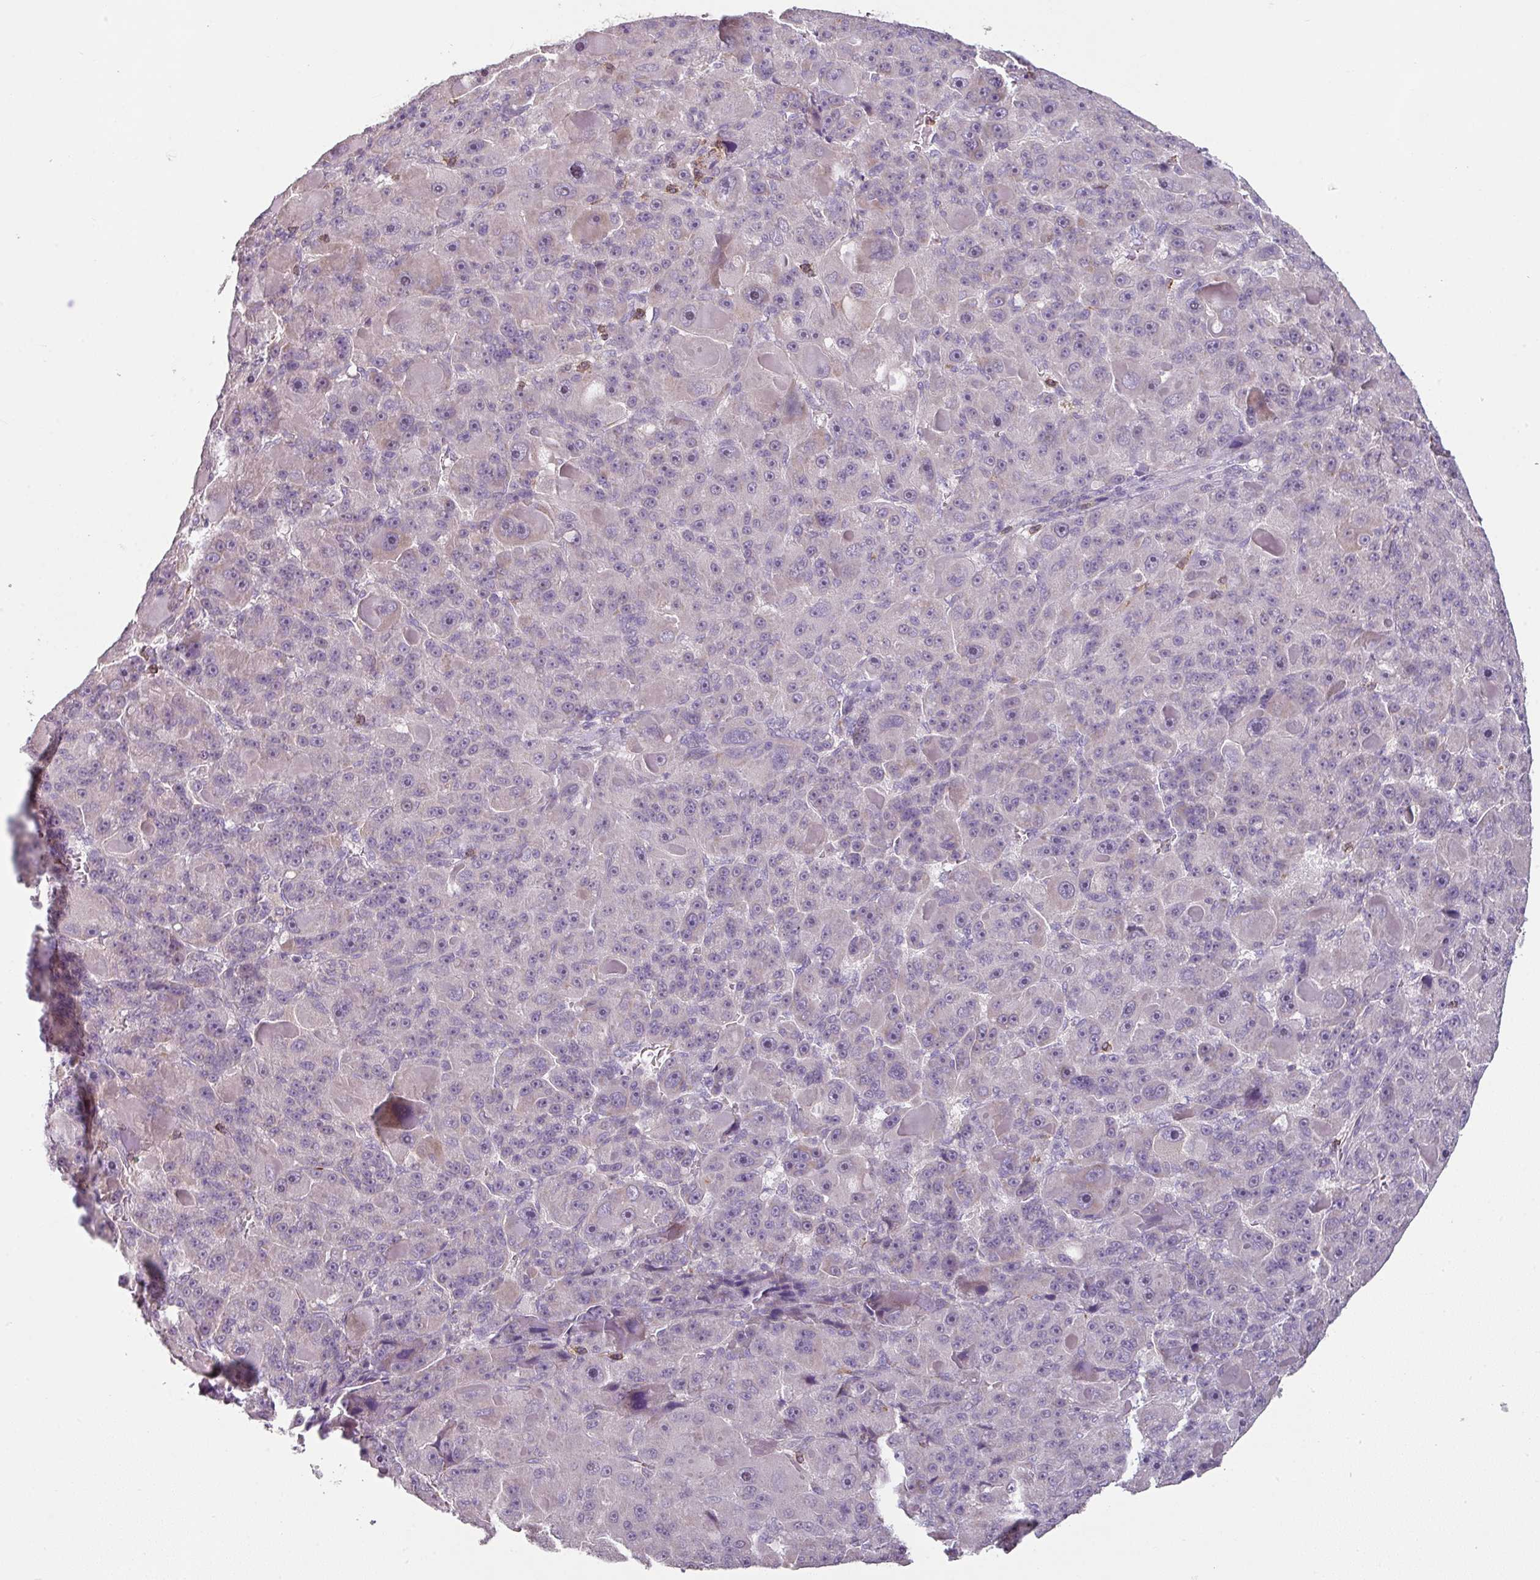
{"staining": {"intensity": "negative", "quantity": "none", "location": "none"}, "tissue": "liver cancer", "cell_type": "Tumor cells", "image_type": "cancer", "snomed": [{"axis": "morphology", "description": "Carcinoma, Hepatocellular, NOS"}, {"axis": "topography", "description": "Liver"}], "caption": "High magnification brightfield microscopy of liver cancer (hepatocellular carcinoma) stained with DAB (brown) and counterstained with hematoxylin (blue): tumor cells show no significant positivity. (DAB (3,3'-diaminobenzidine) immunohistochemistry (IHC) visualized using brightfield microscopy, high magnification).", "gene": "FHAD1", "patient": {"sex": "male", "age": 76}}